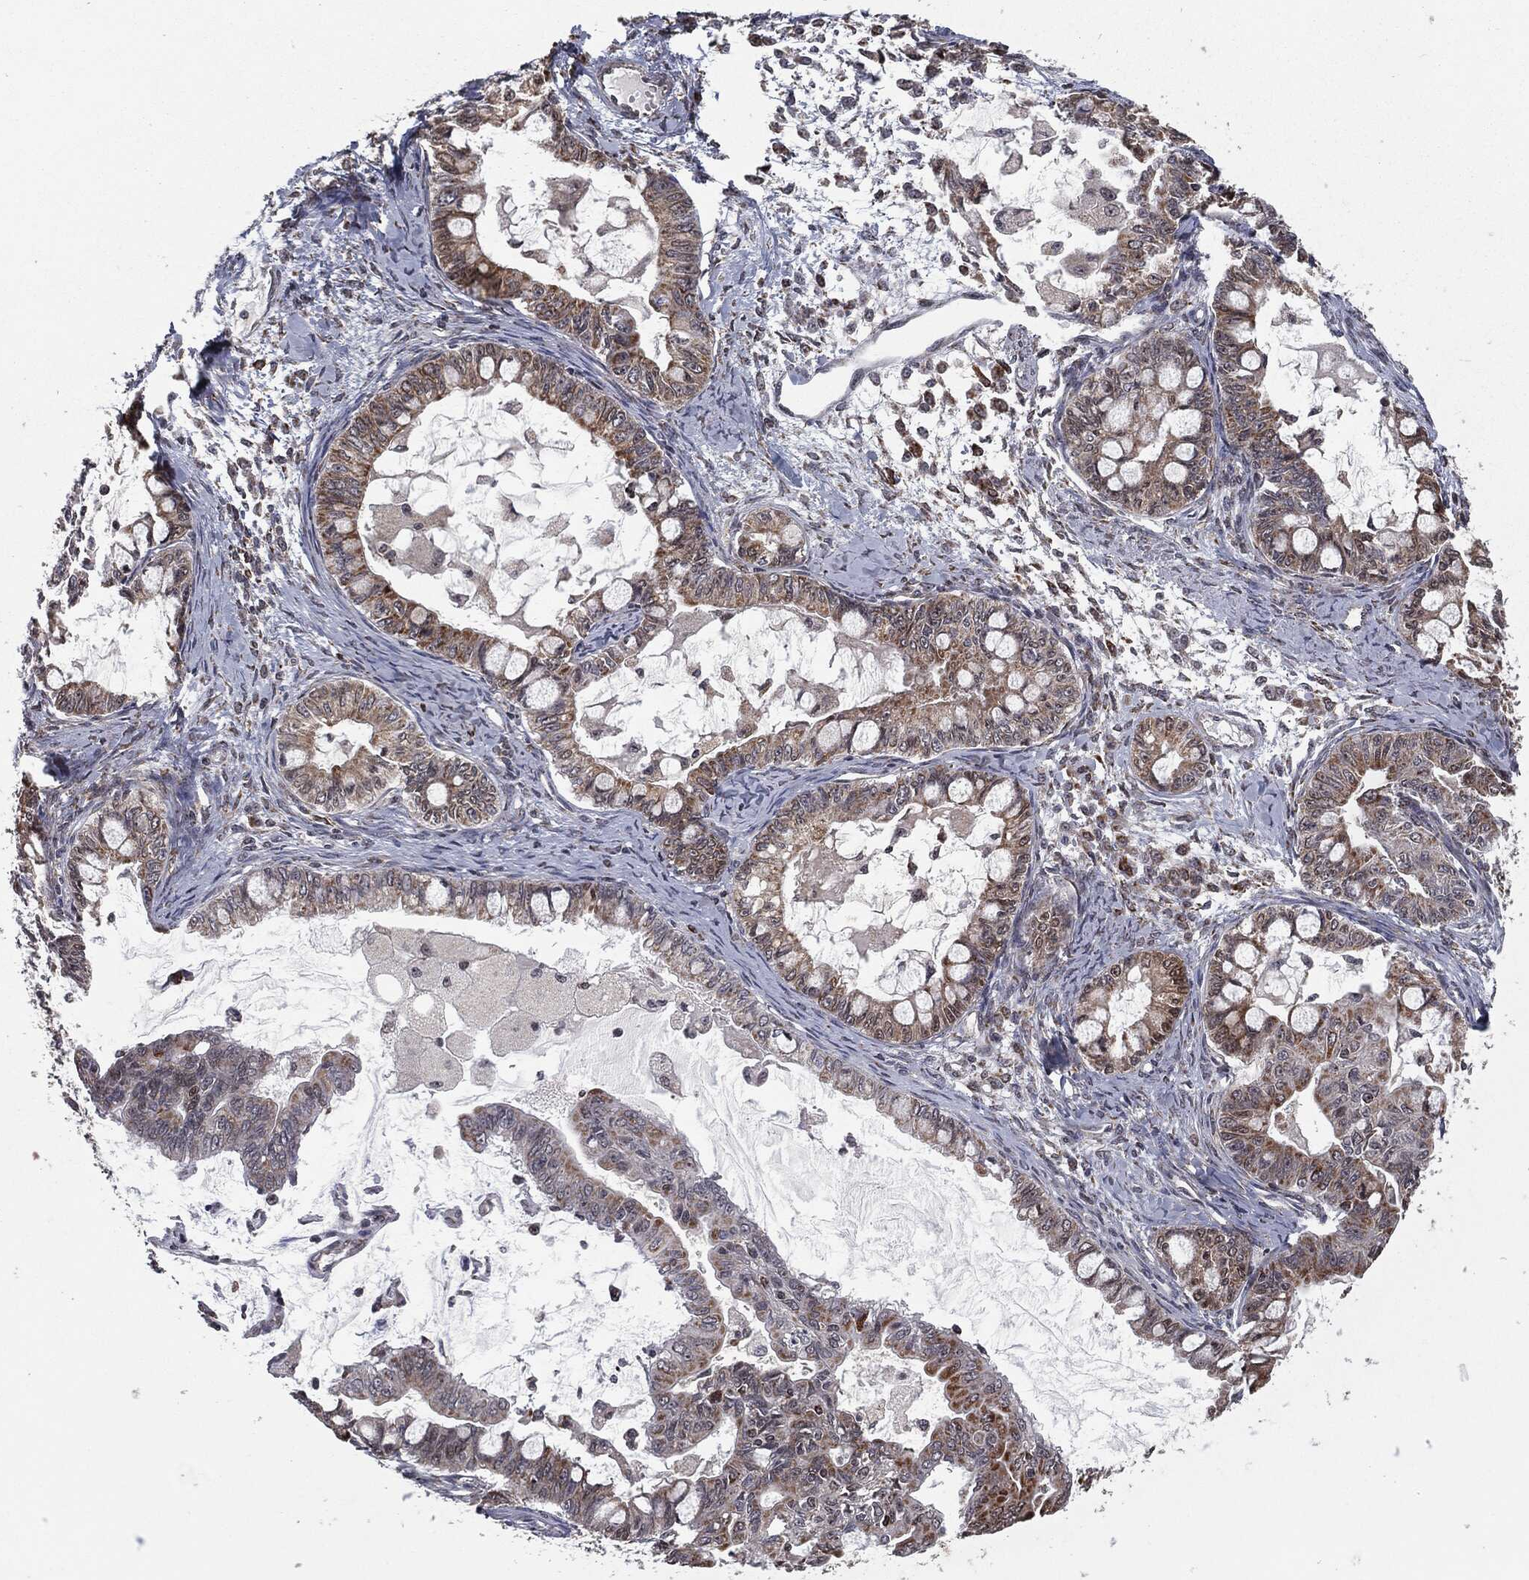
{"staining": {"intensity": "moderate", "quantity": "25%-75%", "location": "cytoplasmic/membranous"}, "tissue": "ovarian cancer", "cell_type": "Tumor cells", "image_type": "cancer", "snomed": [{"axis": "morphology", "description": "Cystadenocarcinoma, mucinous, NOS"}, {"axis": "topography", "description": "Ovary"}], "caption": "Immunohistochemistry (IHC) image of mucinous cystadenocarcinoma (ovarian) stained for a protein (brown), which reveals medium levels of moderate cytoplasmic/membranous staining in about 25%-75% of tumor cells.", "gene": "CHCHD2", "patient": {"sex": "female", "age": 63}}